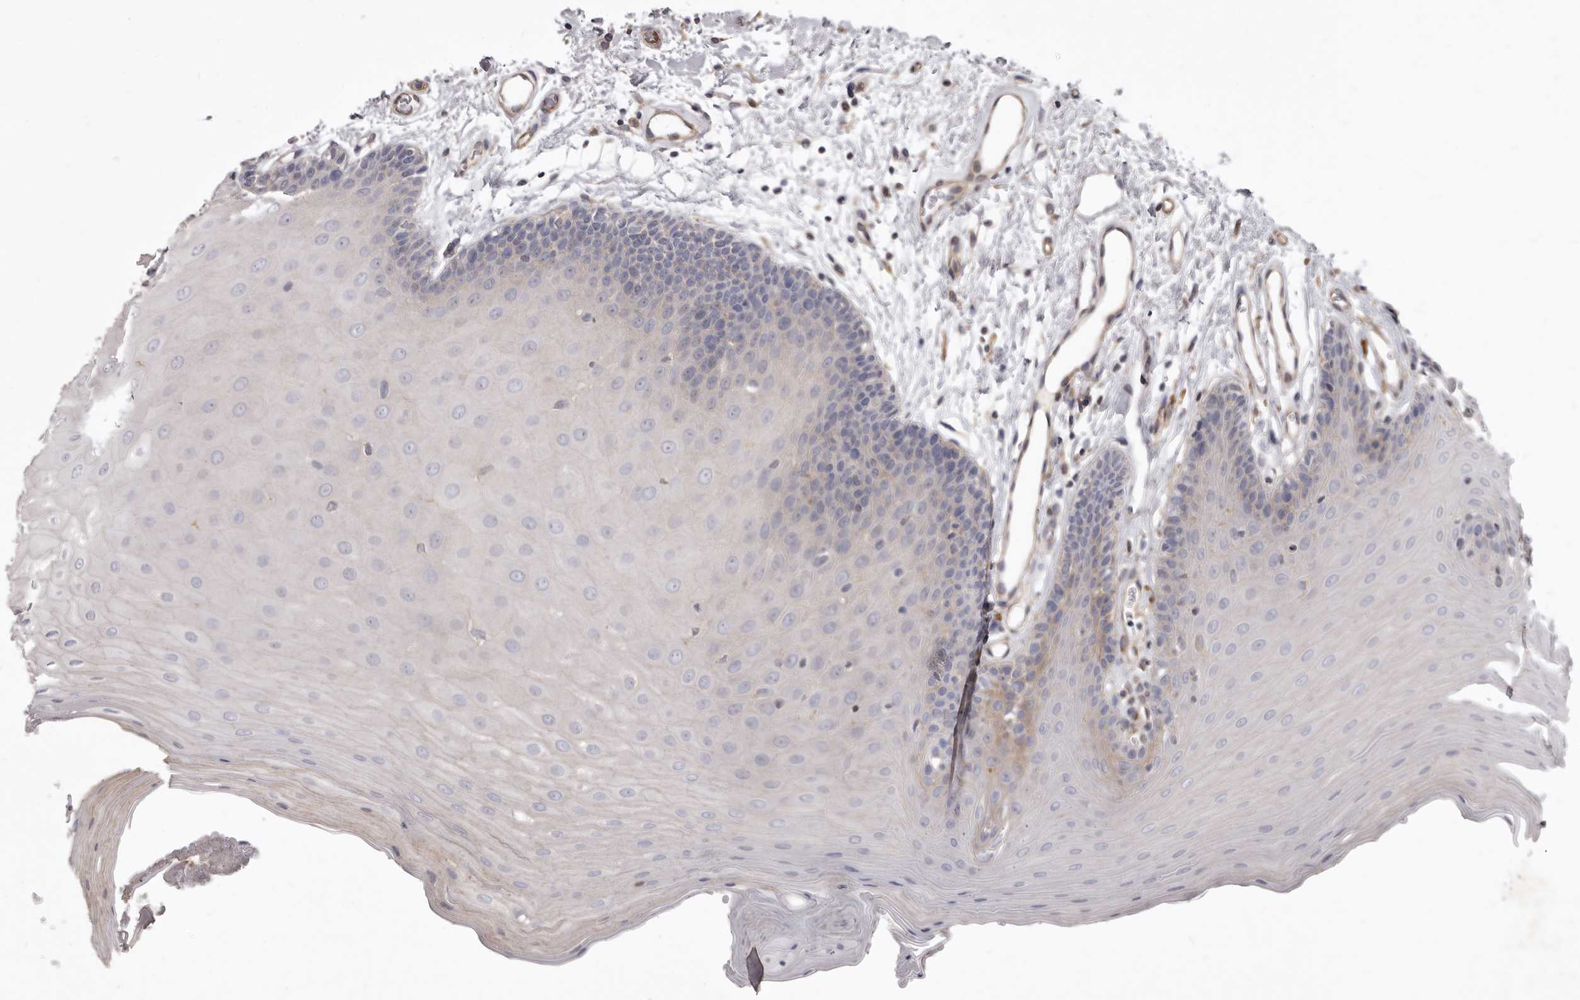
{"staining": {"intensity": "negative", "quantity": "none", "location": "none"}, "tissue": "oral mucosa", "cell_type": "Squamous epithelial cells", "image_type": "normal", "snomed": [{"axis": "morphology", "description": "Normal tissue, NOS"}, {"axis": "morphology", "description": "Squamous cell carcinoma, NOS"}, {"axis": "topography", "description": "Skeletal muscle"}, {"axis": "topography", "description": "Oral tissue"}, {"axis": "topography", "description": "Salivary gland"}, {"axis": "topography", "description": "Head-Neck"}], "caption": "This is a micrograph of IHC staining of benign oral mucosa, which shows no staining in squamous epithelial cells.", "gene": "P2RX6", "patient": {"sex": "male", "age": 54}}